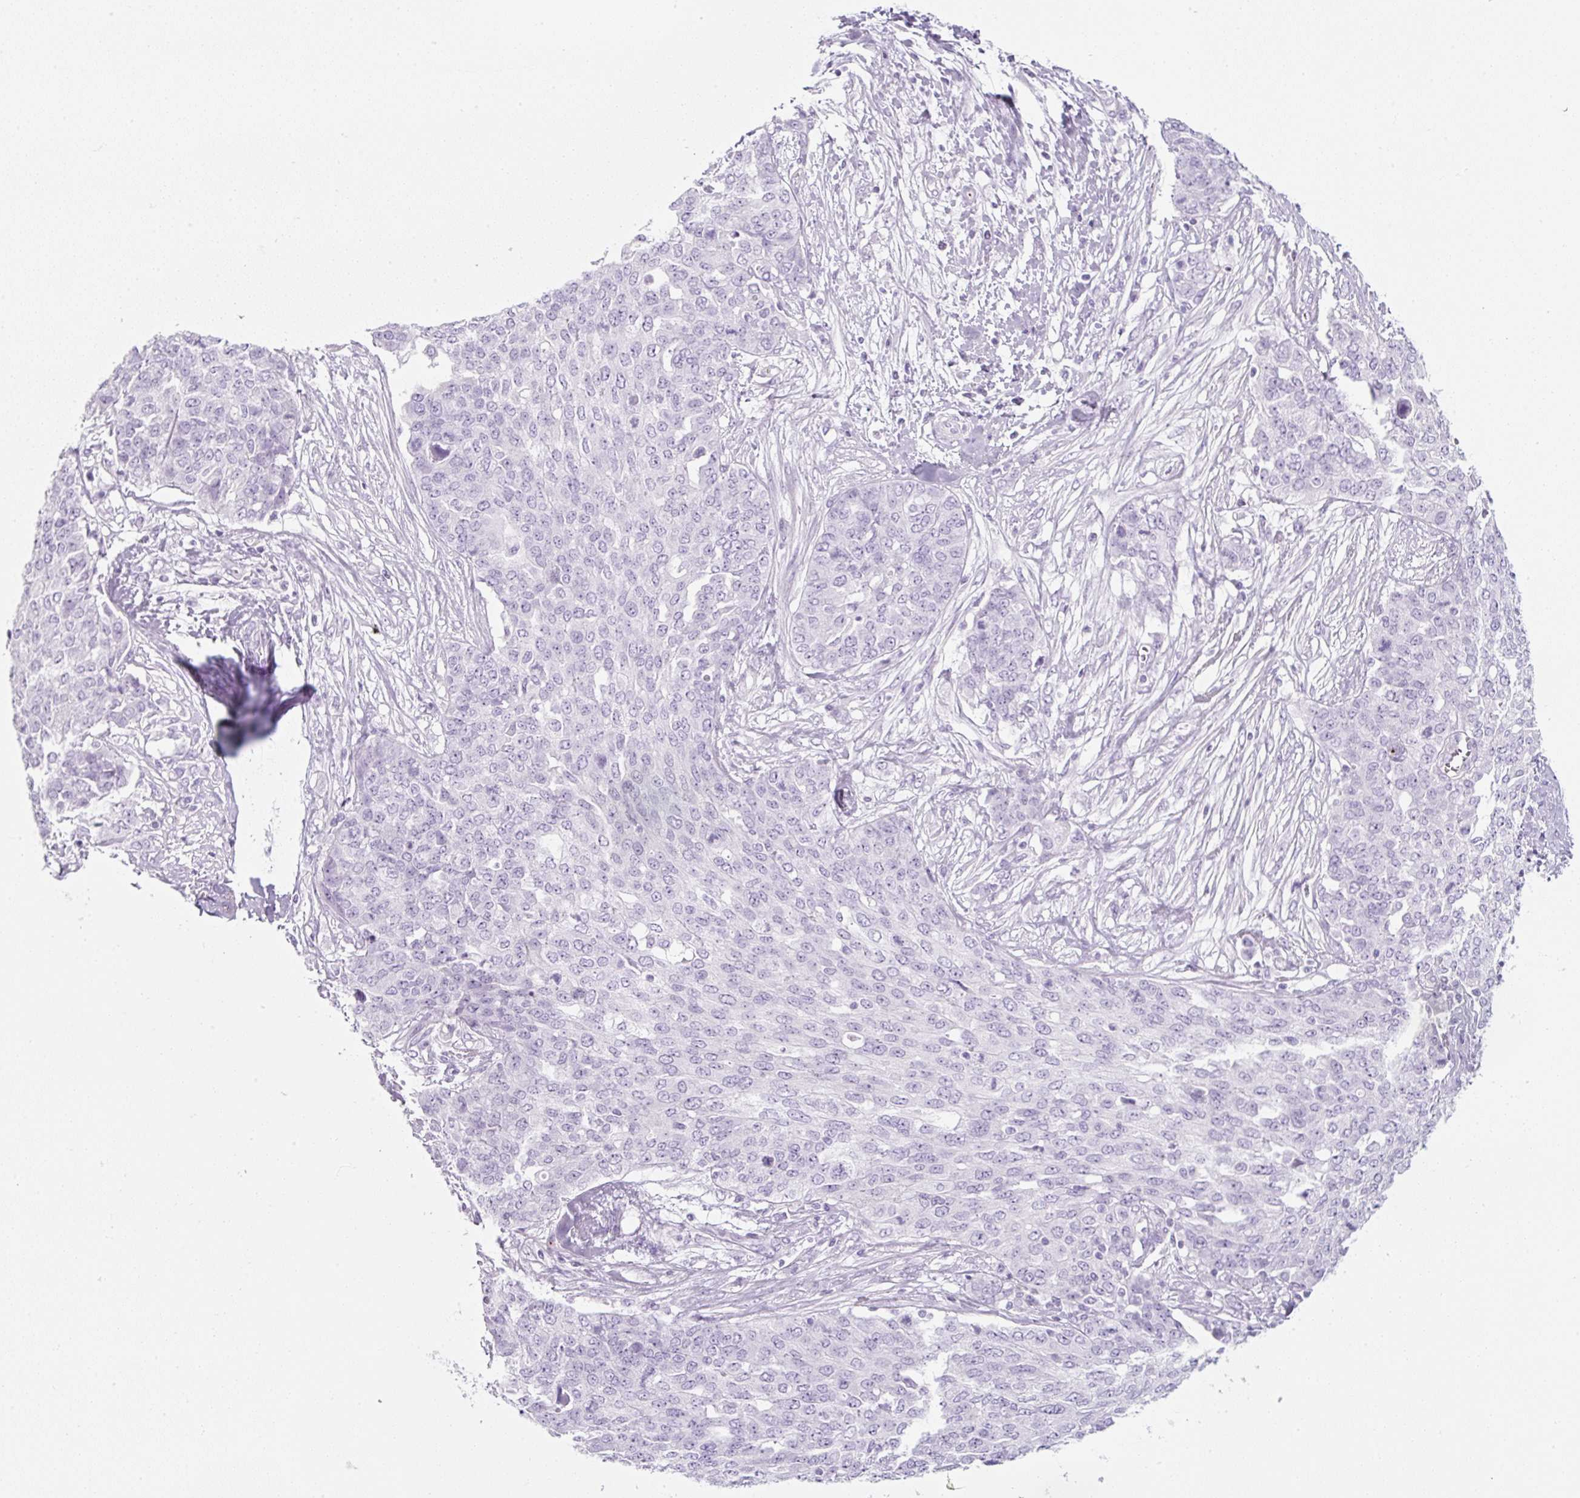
{"staining": {"intensity": "negative", "quantity": "none", "location": "none"}, "tissue": "ovarian cancer", "cell_type": "Tumor cells", "image_type": "cancer", "snomed": [{"axis": "morphology", "description": "Cystadenocarcinoma, serous, NOS"}, {"axis": "topography", "description": "Soft tissue"}, {"axis": "topography", "description": "Ovary"}], "caption": "Ovarian cancer stained for a protein using immunohistochemistry (IHC) exhibits no positivity tumor cells.", "gene": "PF4V1", "patient": {"sex": "female", "age": 57}}